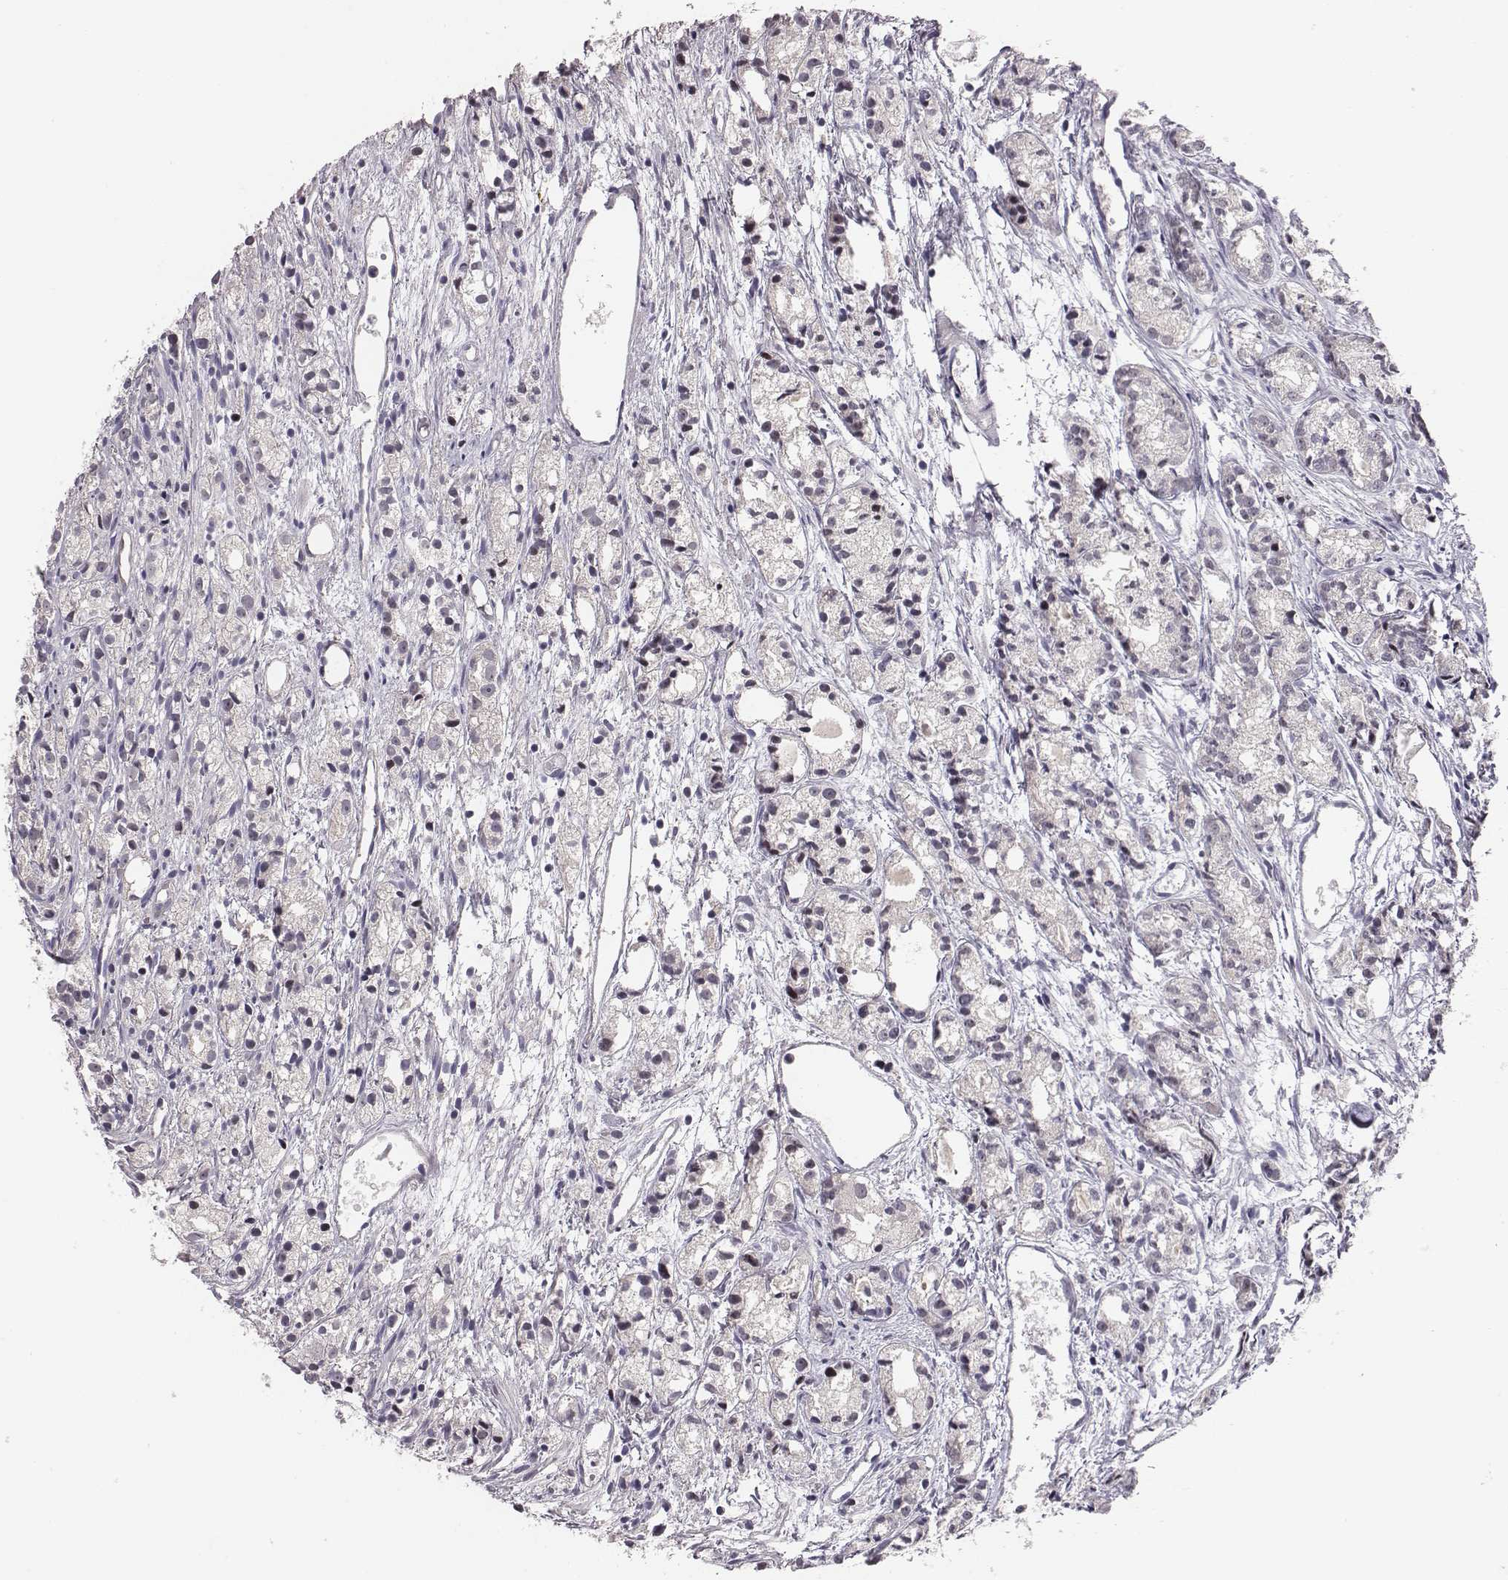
{"staining": {"intensity": "negative", "quantity": "none", "location": "none"}, "tissue": "prostate cancer", "cell_type": "Tumor cells", "image_type": "cancer", "snomed": [{"axis": "morphology", "description": "Adenocarcinoma, Medium grade"}, {"axis": "topography", "description": "Prostate"}], "caption": "Tumor cells are negative for brown protein staining in prostate cancer (medium-grade adenocarcinoma). (DAB IHC, high magnification).", "gene": "SMURF2", "patient": {"sex": "male", "age": 74}}